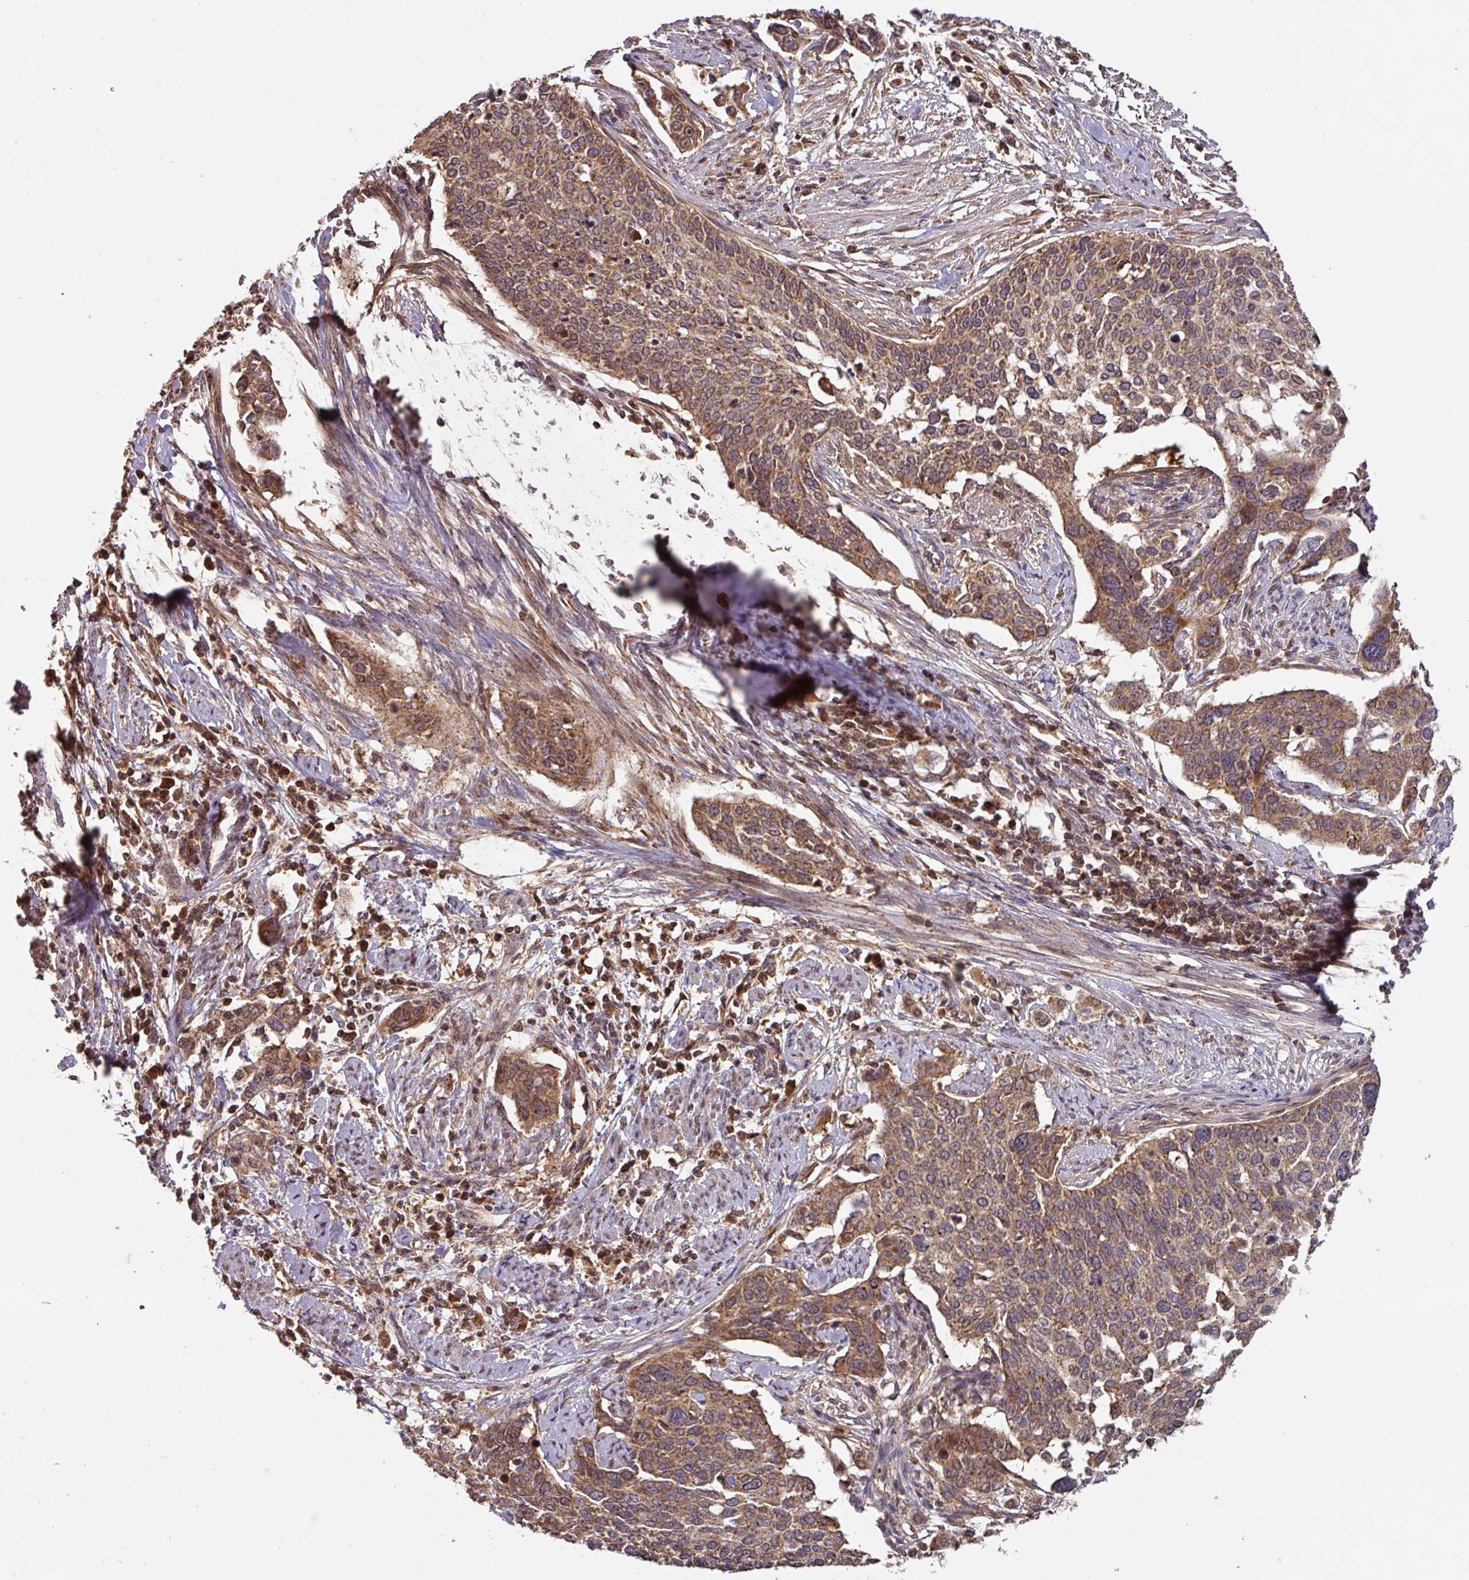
{"staining": {"intensity": "moderate", "quantity": ">75%", "location": "cytoplasmic/membranous"}, "tissue": "cervical cancer", "cell_type": "Tumor cells", "image_type": "cancer", "snomed": [{"axis": "morphology", "description": "Squamous cell carcinoma, NOS"}, {"axis": "topography", "description": "Cervix"}], "caption": "This micrograph displays immunohistochemistry (IHC) staining of cervical cancer, with medium moderate cytoplasmic/membranous expression in approximately >75% of tumor cells.", "gene": "MRRF", "patient": {"sex": "female", "age": 44}}